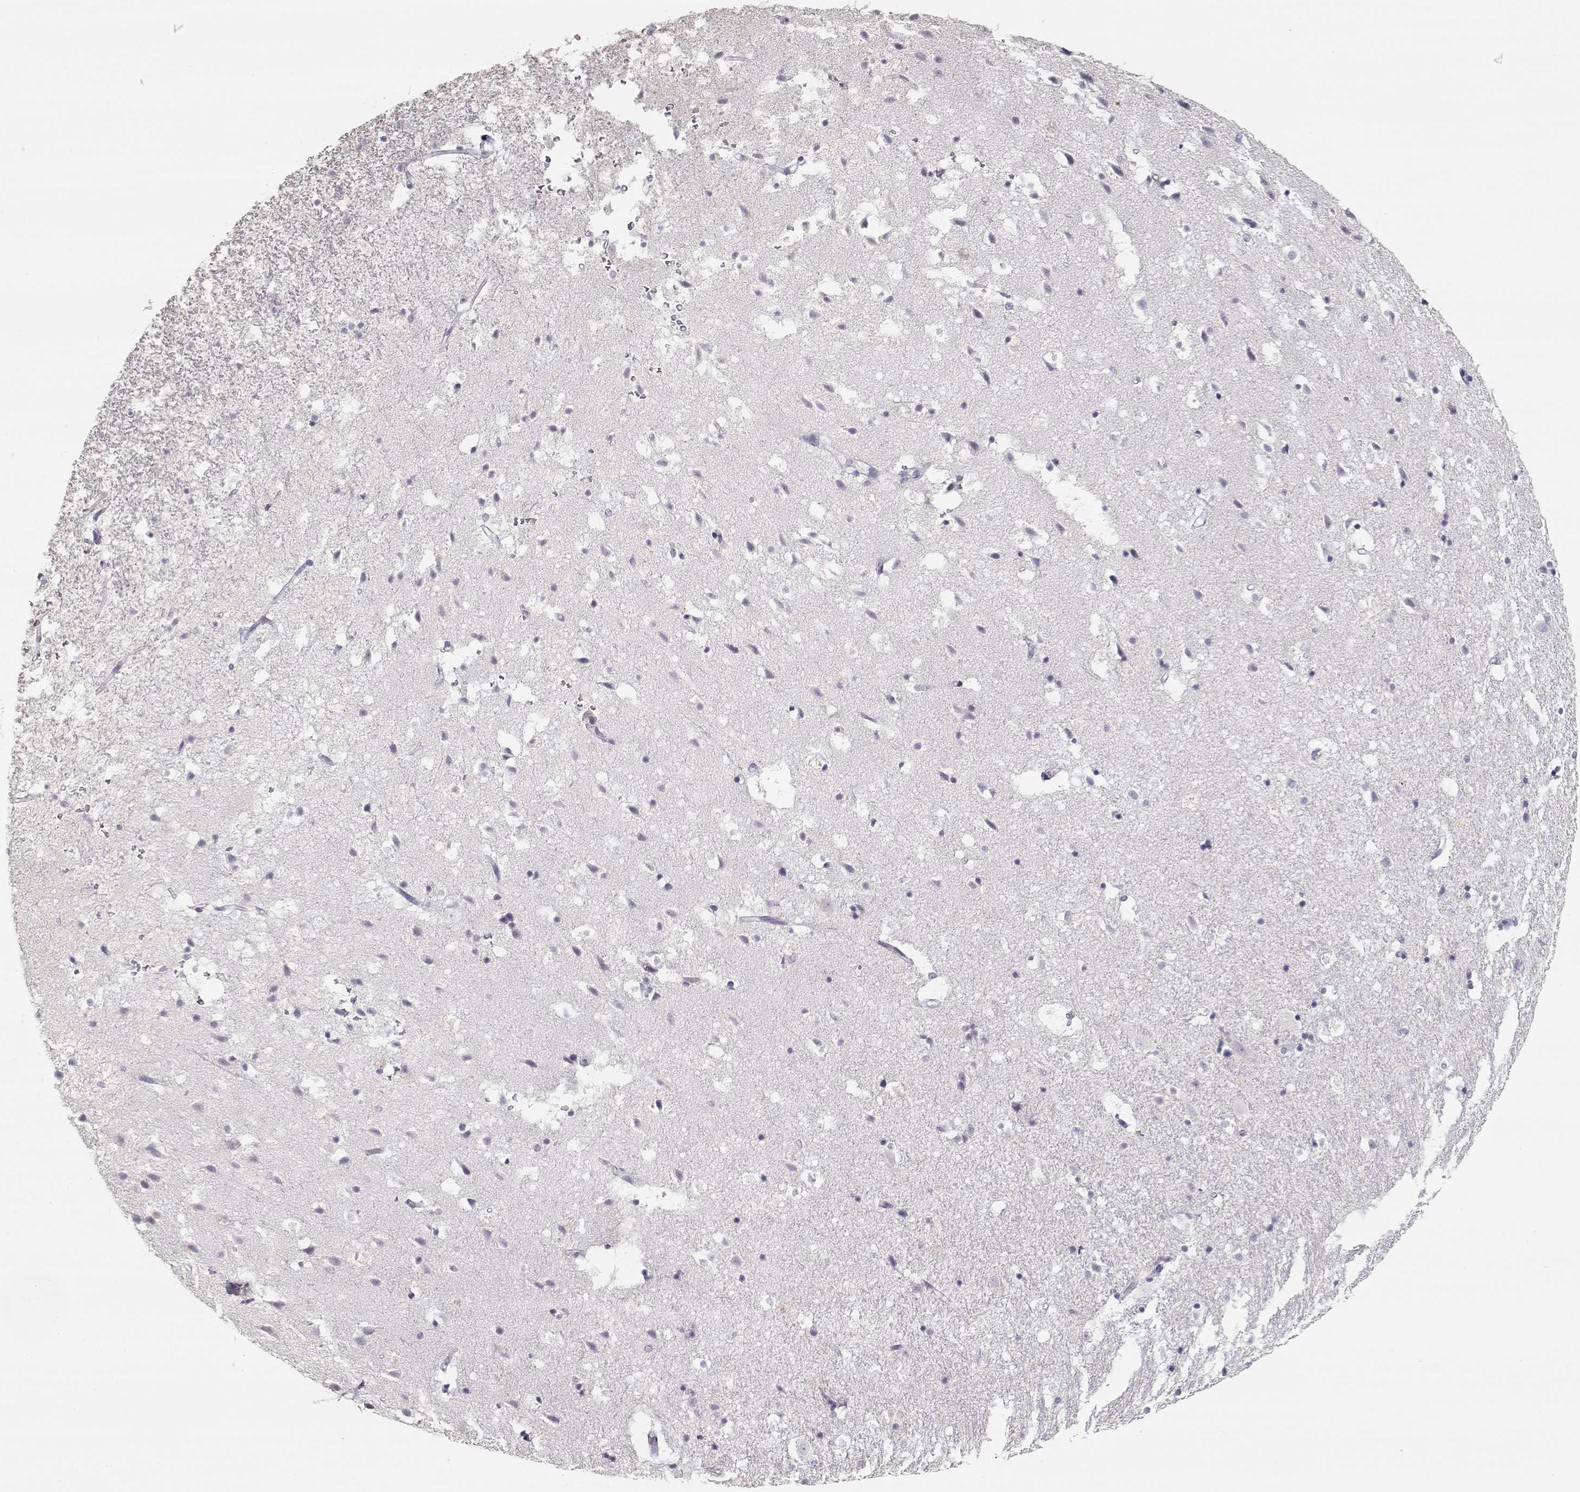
{"staining": {"intensity": "negative", "quantity": "none", "location": "none"}, "tissue": "hippocampus", "cell_type": "Glial cells", "image_type": "normal", "snomed": [{"axis": "morphology", "description": "Normal tissue, NOS"}, {"axis": "topography", "description": "Hippocampus"}], "caption": "An immunohistochemistry (IHC) histopathology image of normal hippocampus is shown. There is no staining in glial cells of hippocampus.", "gene": "TKTL1", "patient": {"sex": "male", "age": 49}}